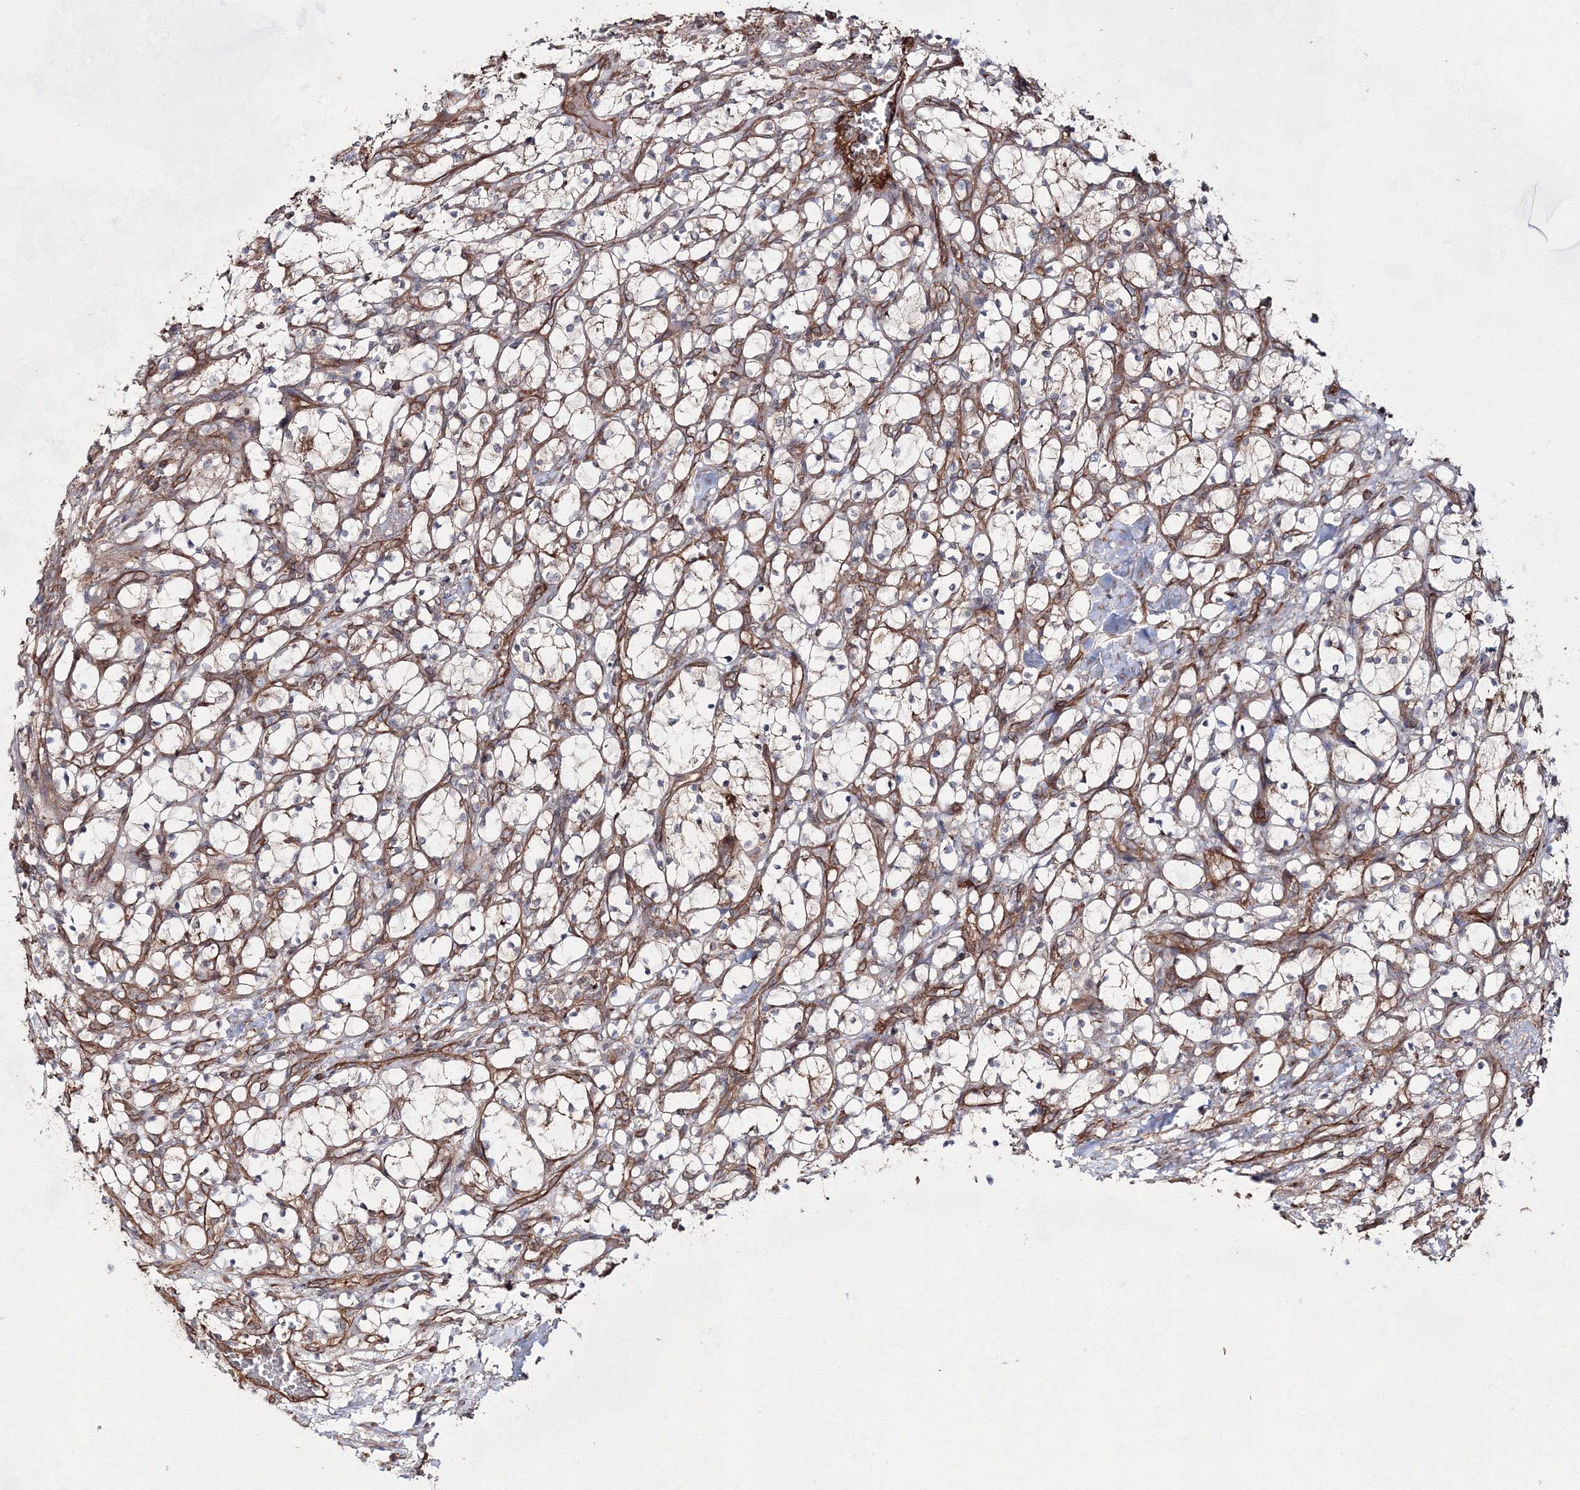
{"staining": {"intensity": "weak", "quantity": "25%-75%", "location": "cytoplasmic/membranous"}, "tissue": "renal cancer", "cell_type": "Tumor cells", "image_type": "cancer", "snomed": [{"axis": "morphology", "description": "Adenocarcinoma, NOS"}, {"axis": "topography", "description": "Kidney"}], "caption": "Immunohistochemical staining of human renal cancer displays weak cytoplasmic/membranous protein staining in about 25%-75% of tumor cells.", "gene": "EXOC6", "patient": {"sex": "female", "age": 69}}